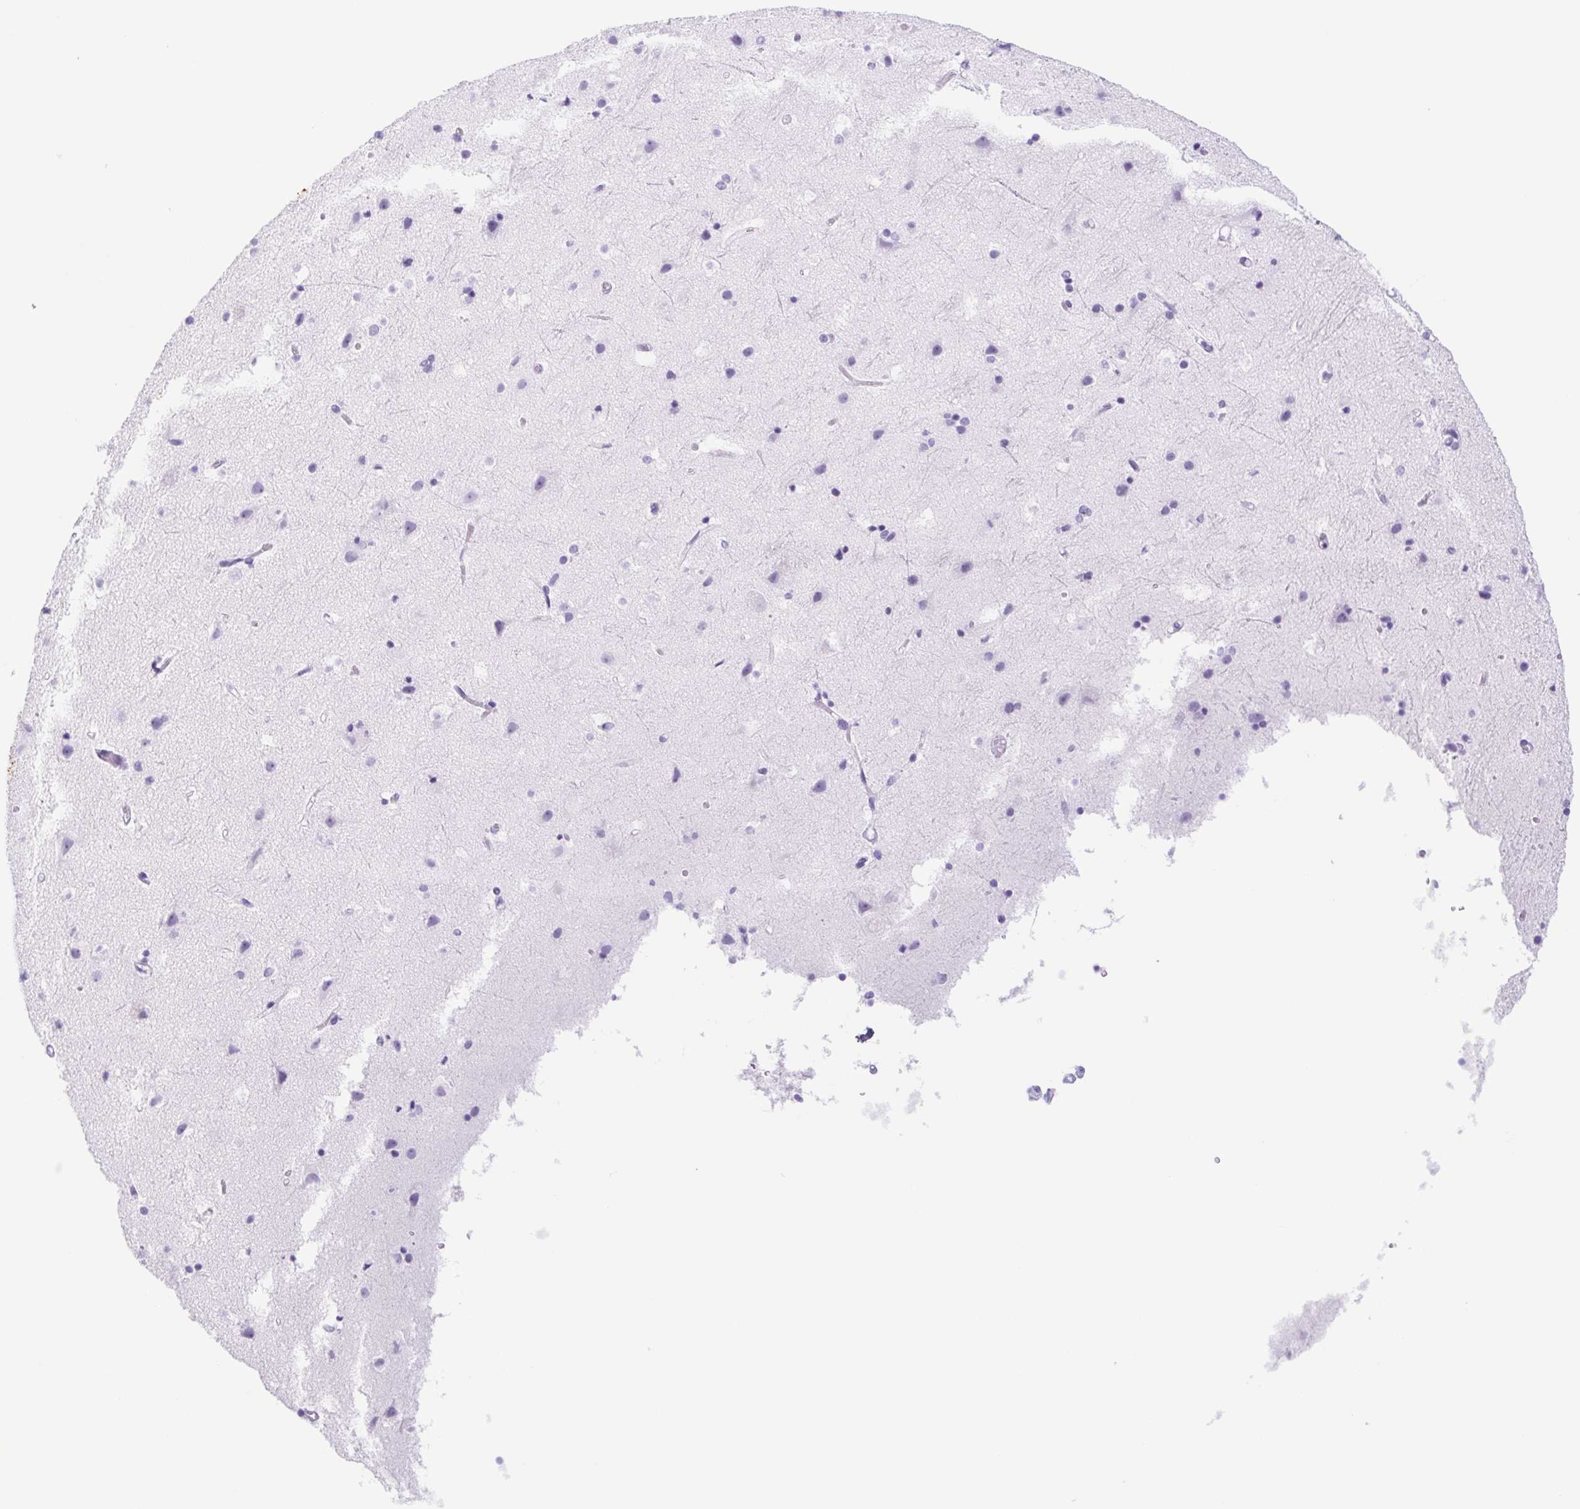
{"staining": {"intensity": "negative", "quantity": "none", "location": "none"}, "tissue": "cerebral cortex", "cell_type": "Endothelial cells", "image_type": "normal", "snomed": [{"axis": "morphology", "description": "Normal tissue, NOS"}, {"axis": "topography", "description": "Cerebral cortex"}], "caption": "High magnification brightfield microscopy of unremarkable cerebral cortex stained with DAB (brown) and counterstained with hematoxylin (blue): endothelial cells show no significant positivity. Brightfield microscopy of IHC stained with DAB (3,3'-diaminobenzidine) (brown) and hematoxylin (blue), captured at high magnification.", "gene": "CYP21A2", "patient": {"sex": "female", "age": 52}}